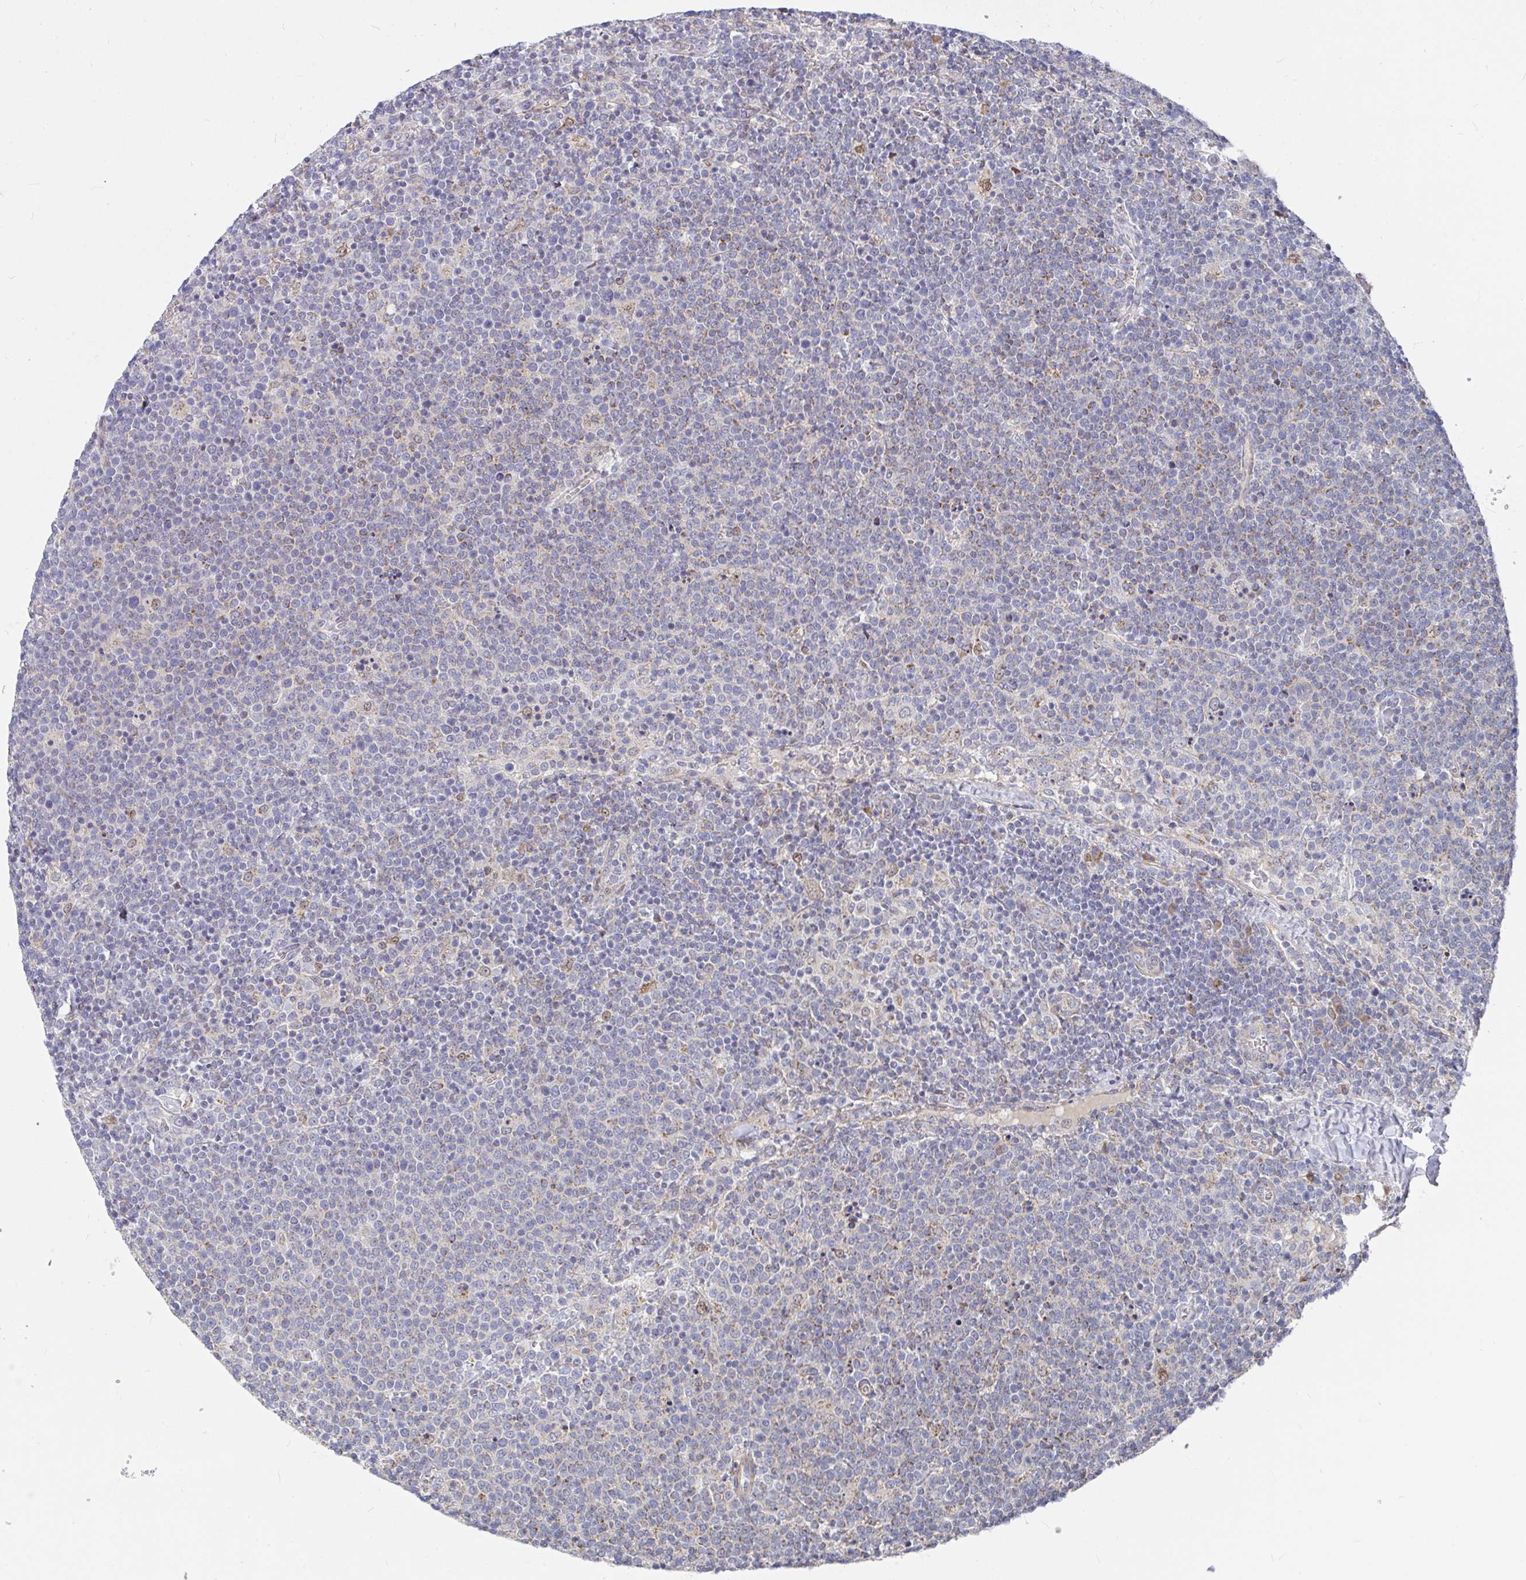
{"staining": {"intensity": "weak", "quantity": "25%-75%", "location": "cytoplasmic/membranous"}, "tissue": "lymphoma", "cell_type": "Tumor cells", "image_type": "cancer", "snomed": [{"axis": "morphology", "description": "Malignant lymphoma, non-Hodgkin's type, High grade"}, {"axis": "topography", "description": "Lymph node"}], "caption": "High-power microscopy captured an immunohistochemistry (IHC) micrograph of lymphoma, revealing weak cytoplasmic/membranous positivity in about 25%-75% of tumor cells. The protein of interest is stained brown, and the nuclei are stained in blue (DAB (3,3'-diaminobenzidine) IHC with brightfield microscopy, high magnification).", "gene": "RHEBL1", "patient": {"sex": "male", "age": 61}}